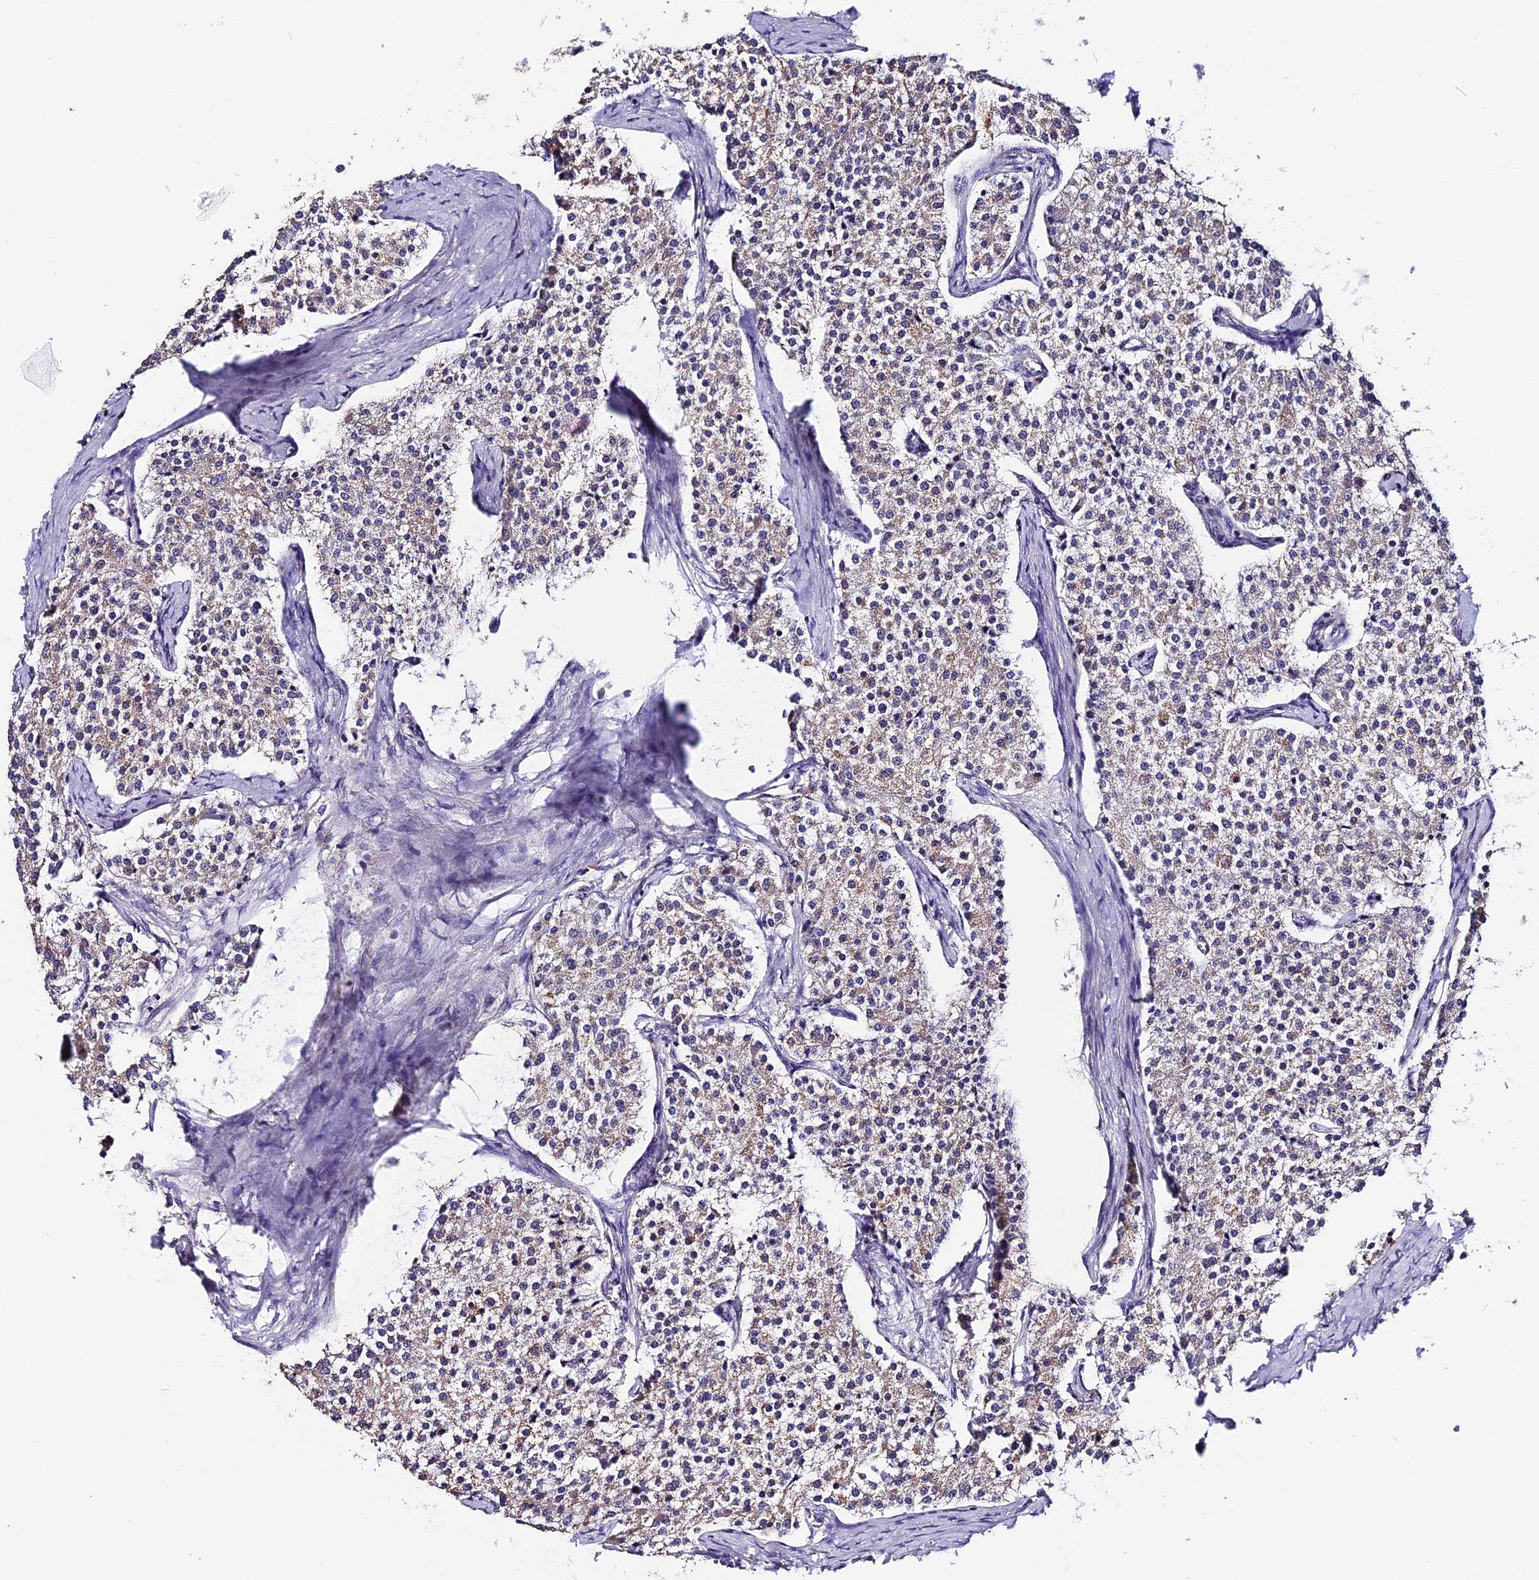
{"staining": {"intensity": "negative", "quantity": "none", "location": "none"}, "tissue": "carcinoid", "cell_type": "Tumor cells", "image_type": "cancer", "snomed": [{"axis": "morphology", "description": "Carcinoid, malignant, NOS"}, {"axis": "topography", "description": "Colon"}], "caption": "Immunohistochemistry micrograph of neoplastic tissue: human malignant carcinoid stained with DAB reveals no significant protein positivity in tumor cells. (DAB (3,3'-diaminobenzidine) immunohistochemistry visualized using brightfield microscopy, high magnification).", "gene": "DDX28", "patient": {"sex": "female", "age": 52}}